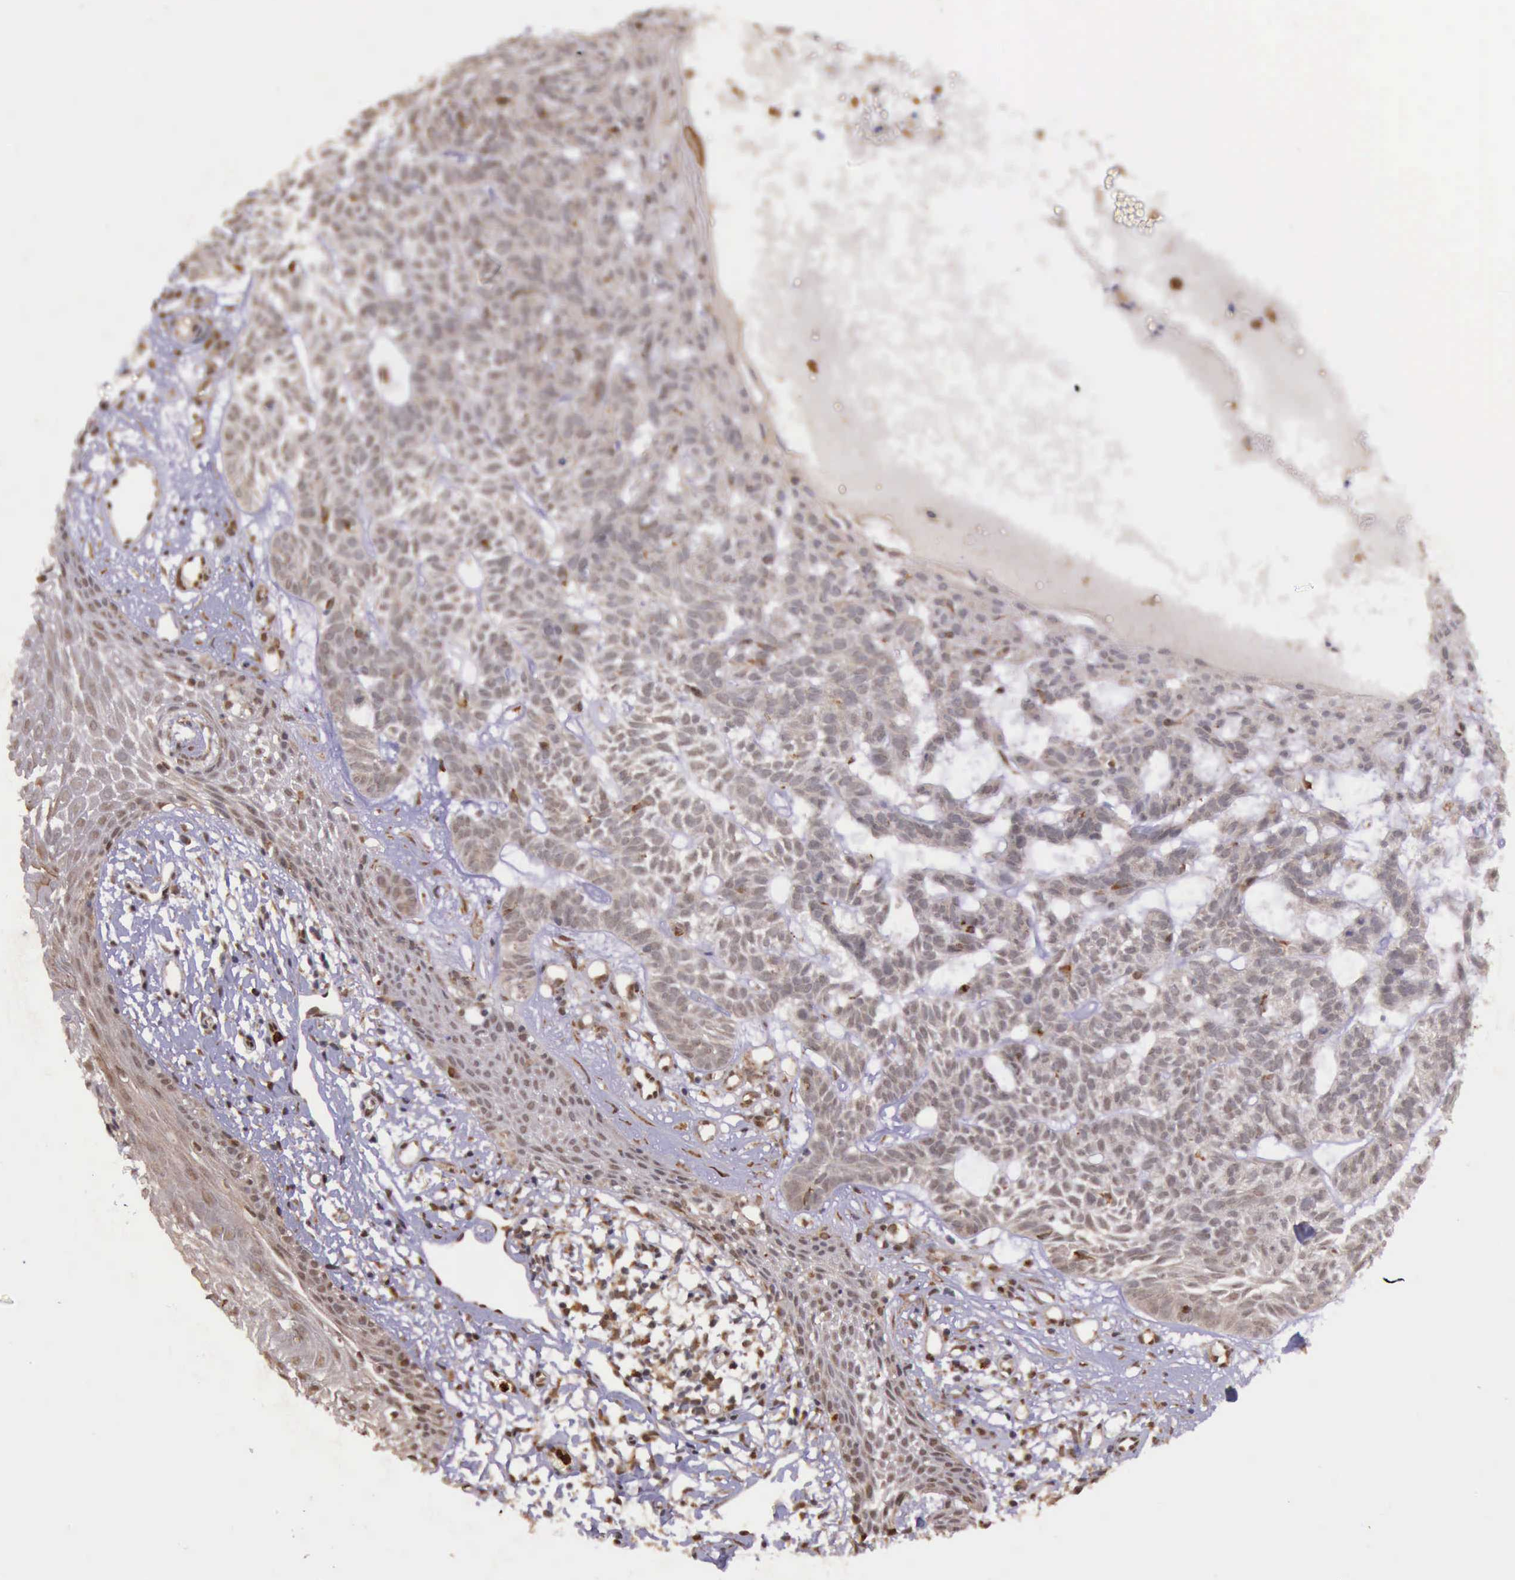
{"staining": {"intensity": "weak", "quantity": "25%-75%", "location": "cytoplasmic/membranous"}, "tissue": "skin cancer", "cell_type": "Tumor cells", "image_type": "cancer", "snomed": [{"axis": "morphology", "description": "Basal cell carcinoma"}, {"axis": "topography", "description": "Skin"}], "caption": "Skin cancer stained for a protein (brown) displays weak cytoplasmic/membranous positive expression in about 25%-75% of tumor cells.", "gene": "ARMCX3", "patient": {"sex": "male", "age": 75}}